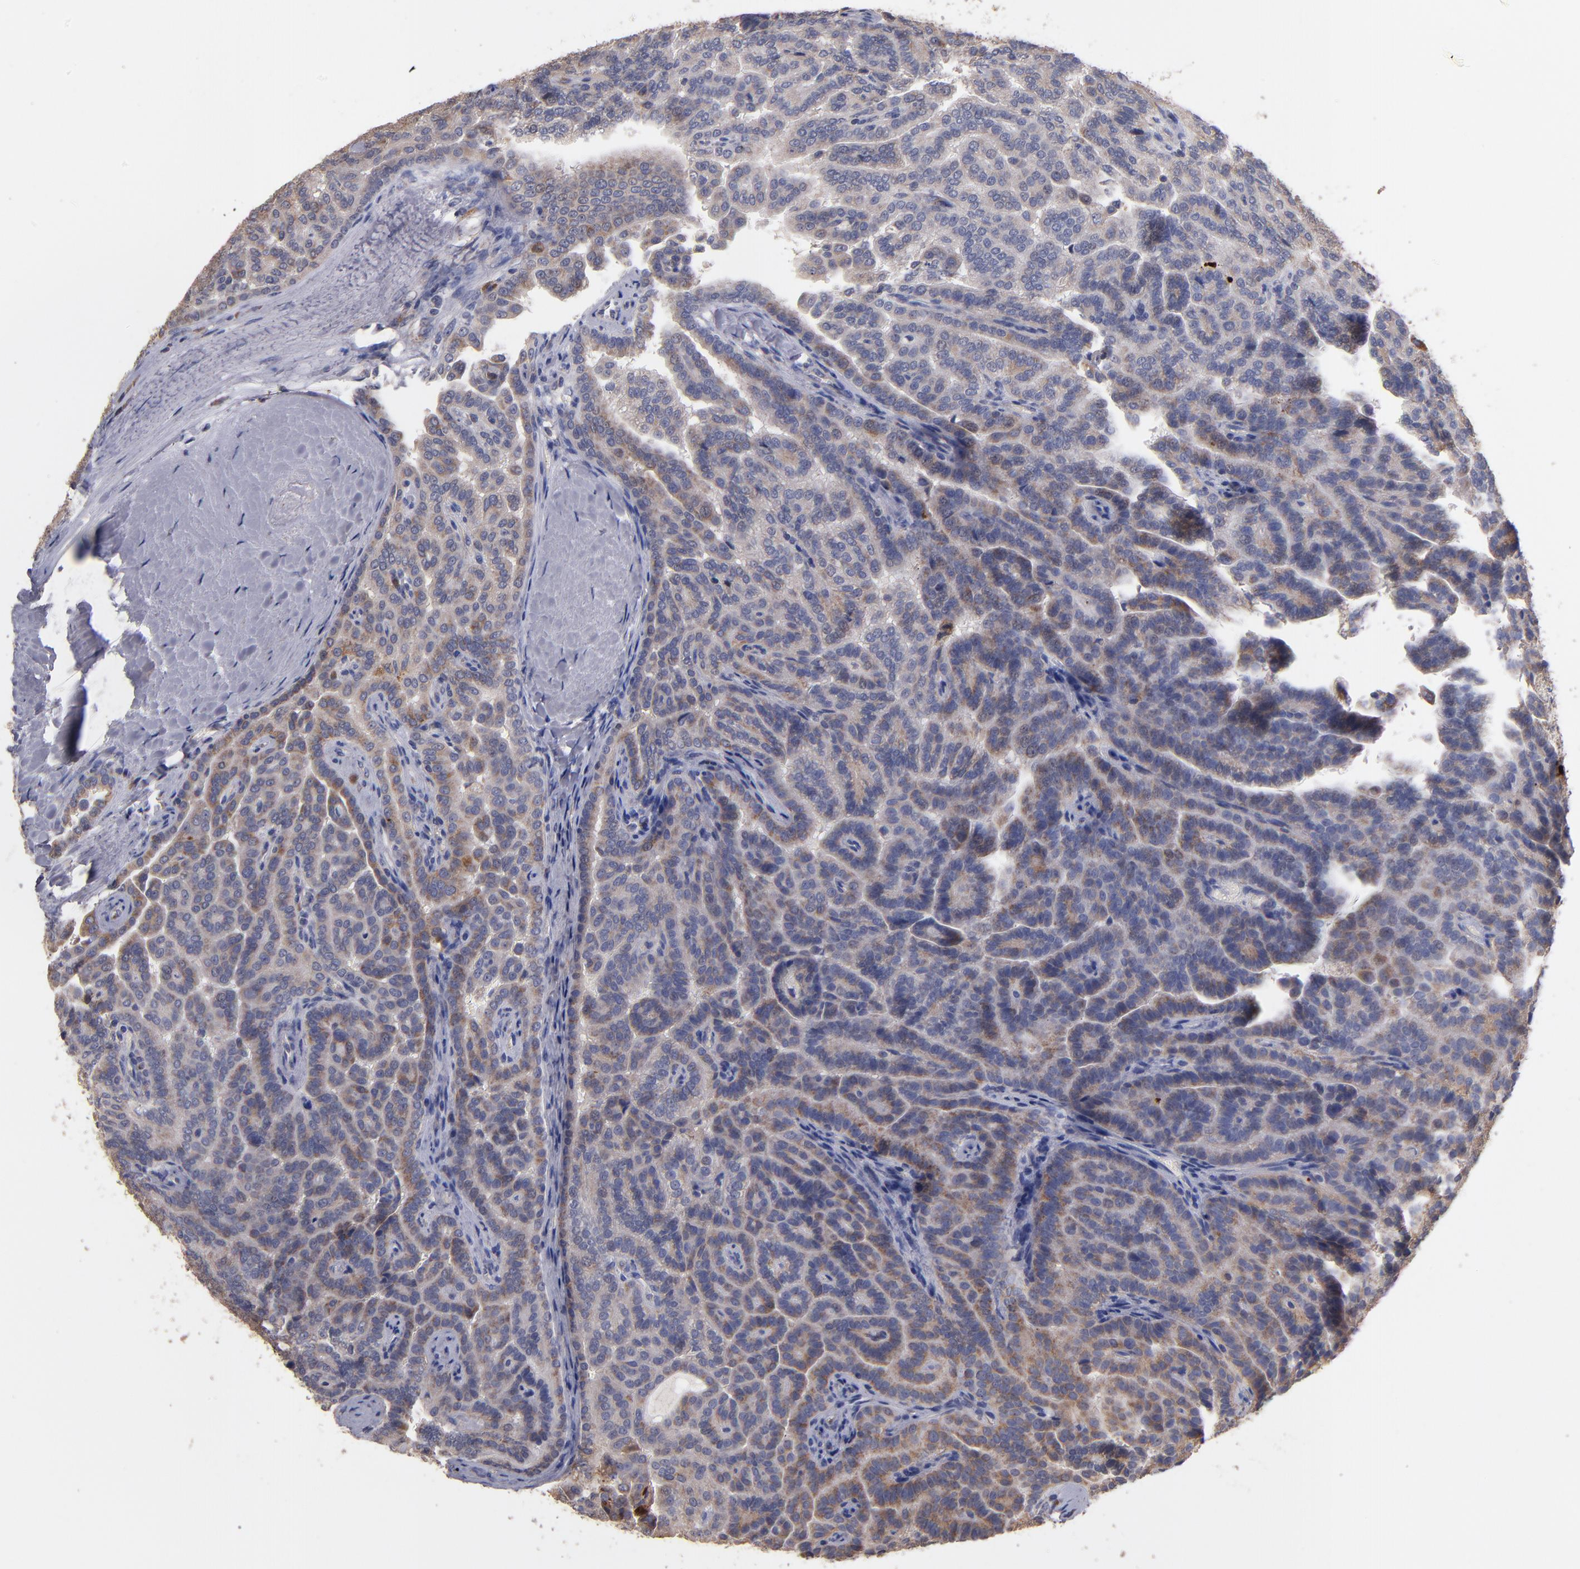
{"staining": {"intensity": "weak", "quantity": ">75%", "location": "cytoplasmic/membranous"}, "tissue": "renal cancer", "cell_type": "Tumor cells", "image_type": "cancer", "snomed": [{"axis": "morphology", "description": "Adenocarcinoma, NOS"}, {"axis": "topography", "description": "Kidney"}], "caption": "Human adenocarcinoma (renal) stained with a brown dye demonstrates weak cytoplasmic/membranous positive positivity in about >75% of tumor cells.", "gene": "DIABLO", "patient": {"sex": "male", "age": 61}}